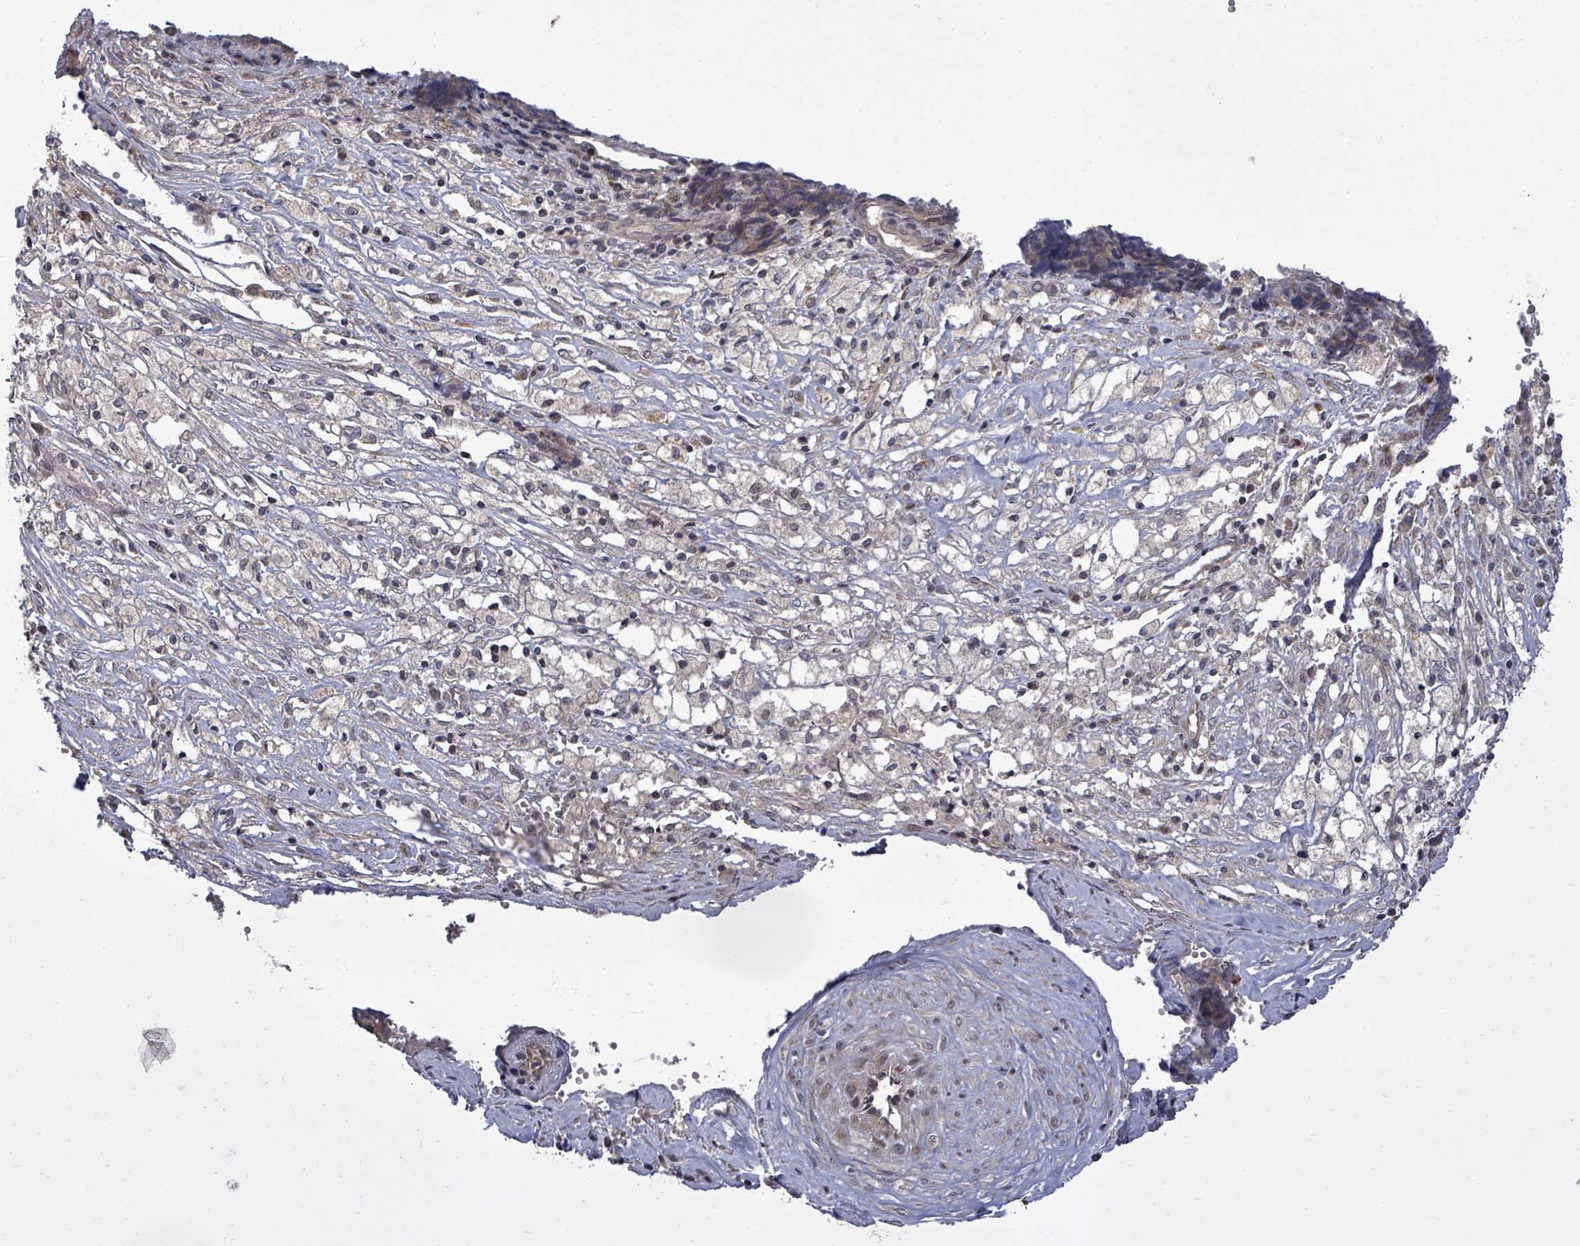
{"staining": {"intensity": "weak", "quantity": "<25%", "location": "cytoplasmic/membranous"}, "tissue": "ovarian cancer", "cell_type": "Tumor cells", "image_type": "cancer", "snomed": [{"axis": "morphology", "description": "Carcinoma, endometroid"}, {"axis": "topography", "description": "Ovary"}], "caption": "An image of human endometroid carcinoma (ovarian) is negative for staining in tumor cells.", "gene": "KRTAP27-1", "patient": {"sex": "female", "age": 42}}